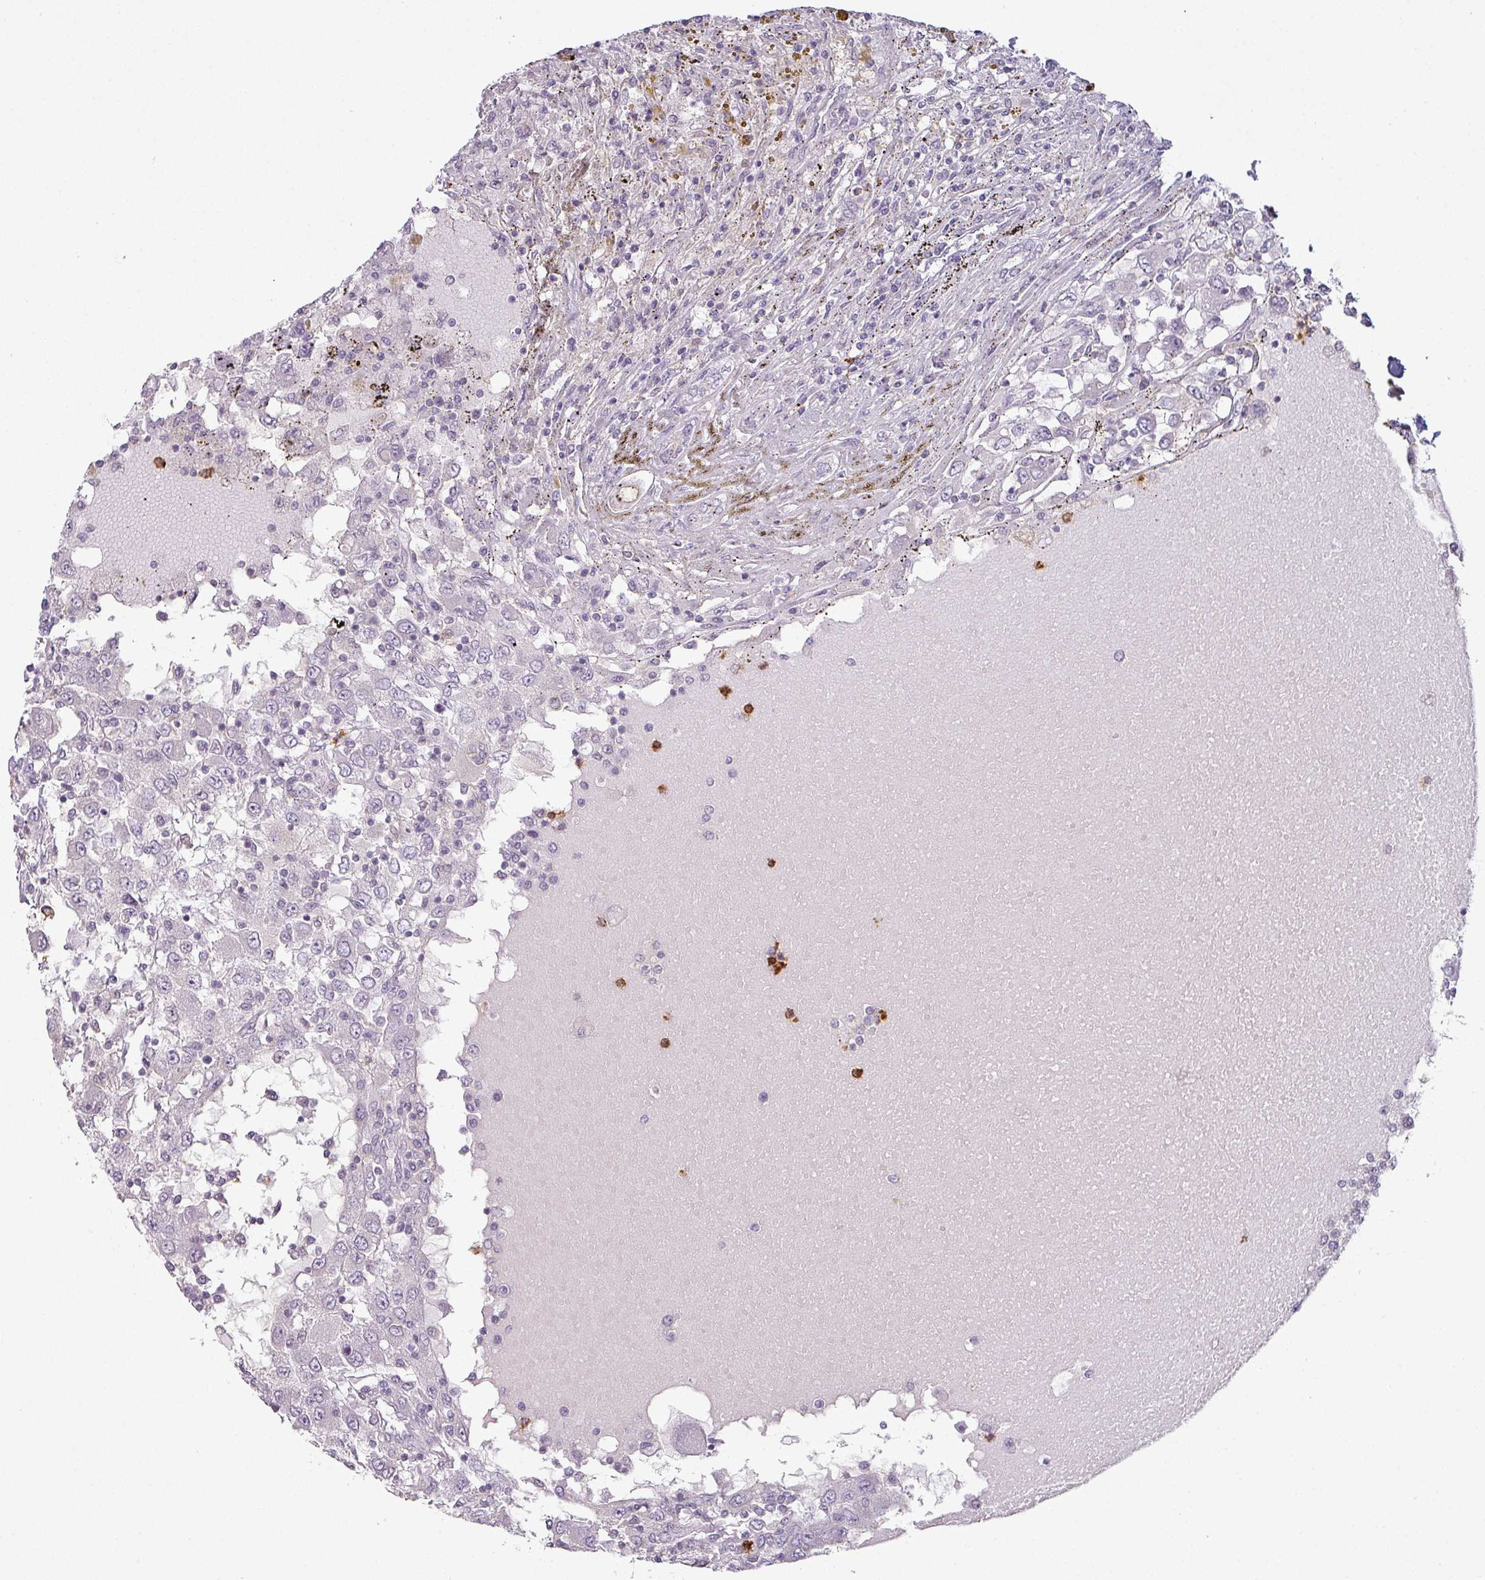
{"staining": {"intensity": "negative", "quantity": "none", "location": "none"}, "tissue": "renal cancer", "cell_type": "Tumor cells", "image_type": "cancer", "snomed": [{"axis": "morphology", "description": "Adenocarcinoma, NOS"}, {"axis": "topography", "description": "Kidney"}], "caption": "Histopathology image shows no protein expression in tumor cells of renal adenocarcinoma tissue.", "gene": "MAGEC3", "patient": {"sex": "female", "age": 67}}